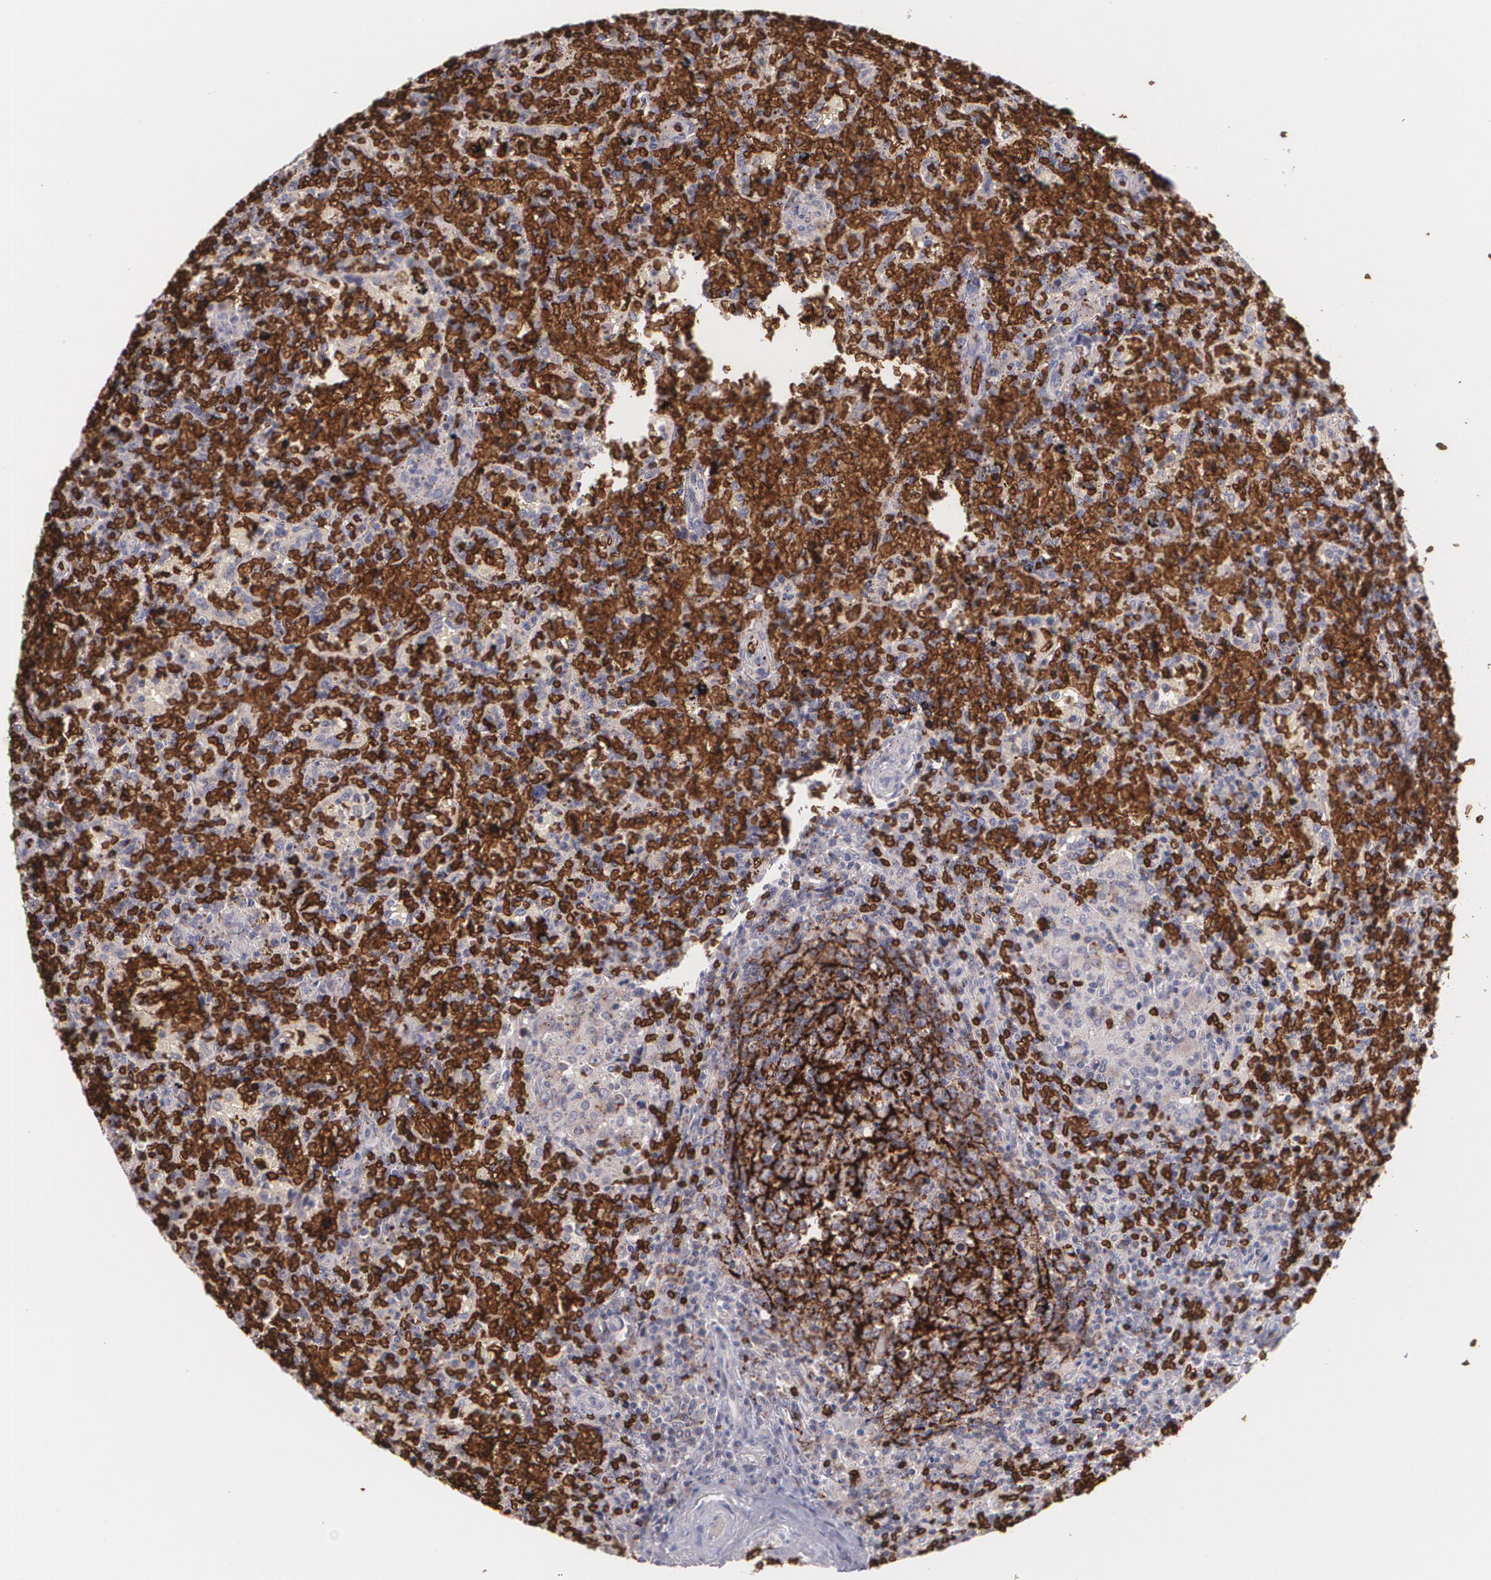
{"staining": {"intensity": "weak", "quantity": ">75%", "location": "cytoplasmic/membranous"}, "tissue": "lymphoma", "cell_type": "Tumor cells", "image_type": "cancer", "snomed": [{"axis": "morphology", "description": "Malignant lymphoma, non-Hodgkin's type, High grade"}, {"axis": "topography", "description": "Spleen"}, {"axis": "topography", "description": "Lymph node"}], "caption": "This image demonstrates immunohistochemistry staining of human lymphoma, with low weak cytoplasmic/membranous expression in approximately >75% of tumor cells.", "gene": "SLC2A1", "patient": {"sex": "female", "age": 70}}